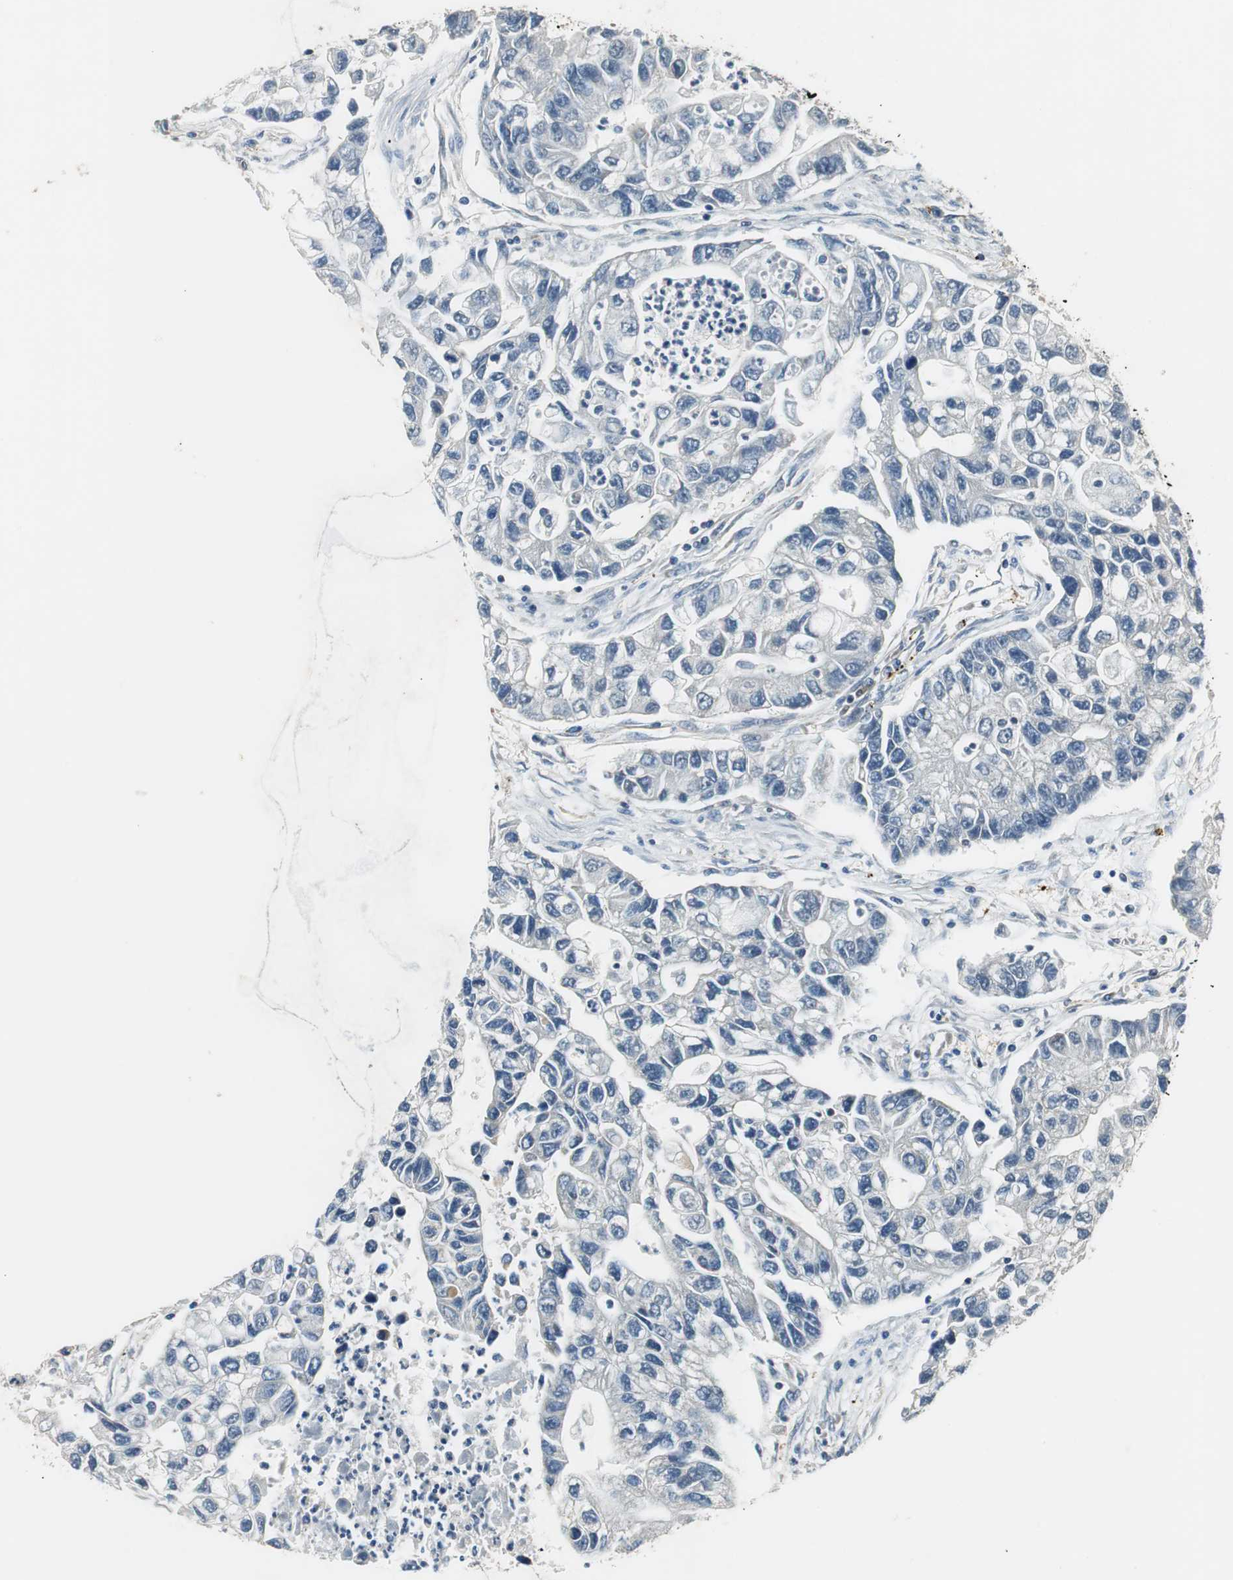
{"staining": {"intensity": "negative", "quantity": "none", "location": "none"}, "tissue": "lung cancer", "cell_type": "Tumor cells", "image_type": "cancer", "snomed": [{"axis": "morphology", "description": "Adenocarcinoma, NOS"}, {"axis": "topography", "description": "Lung"}], "caption": "The image displays no staining of tumor cells in lung cancer (adenocarcinoma).", "gene": "MSTO1", "patient": {"sex": "female", "age": 51}}